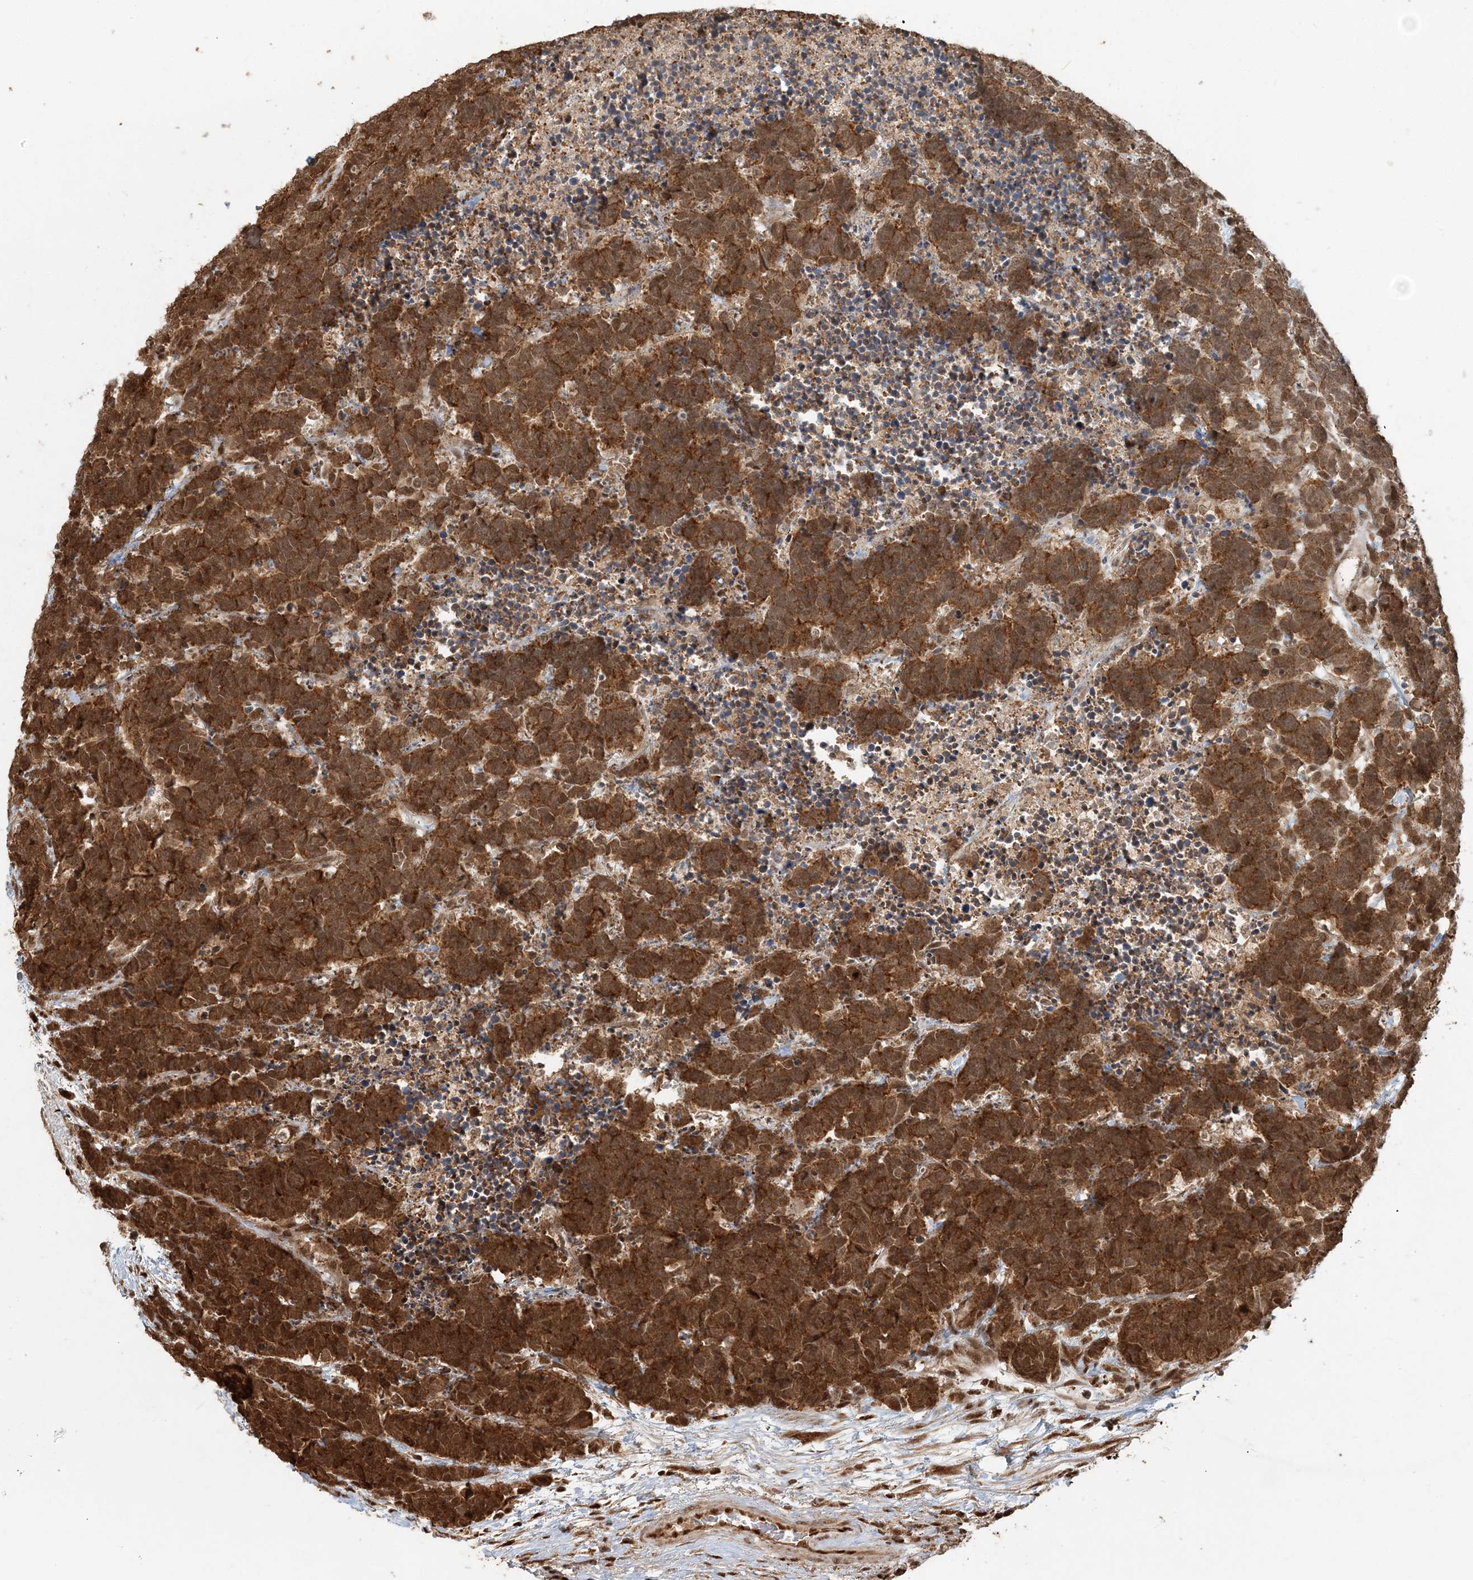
{"staining": {"intensity": "moderate", "quantity": ">75%", "location": "cytoplasmic/membranous,nuclear"}, "tissue": "carcinoid", "cell_type": "Tumor cells", "image_type": "cancer", "snomed": [{"axis": "morphology", "description": "Carcinoma, NOS"}, {"axis": "morphology", "description": "Carcinoid, malignant, NOS"}, {"axis": "topography", "description": "Urinary bladder"}], "caption": "Human carcinoma stained with a protein marker exhibits moderate staining in tumor cells.", "gene": "ARHGAP35", "patient": {"sex": "male", "age": 57}}